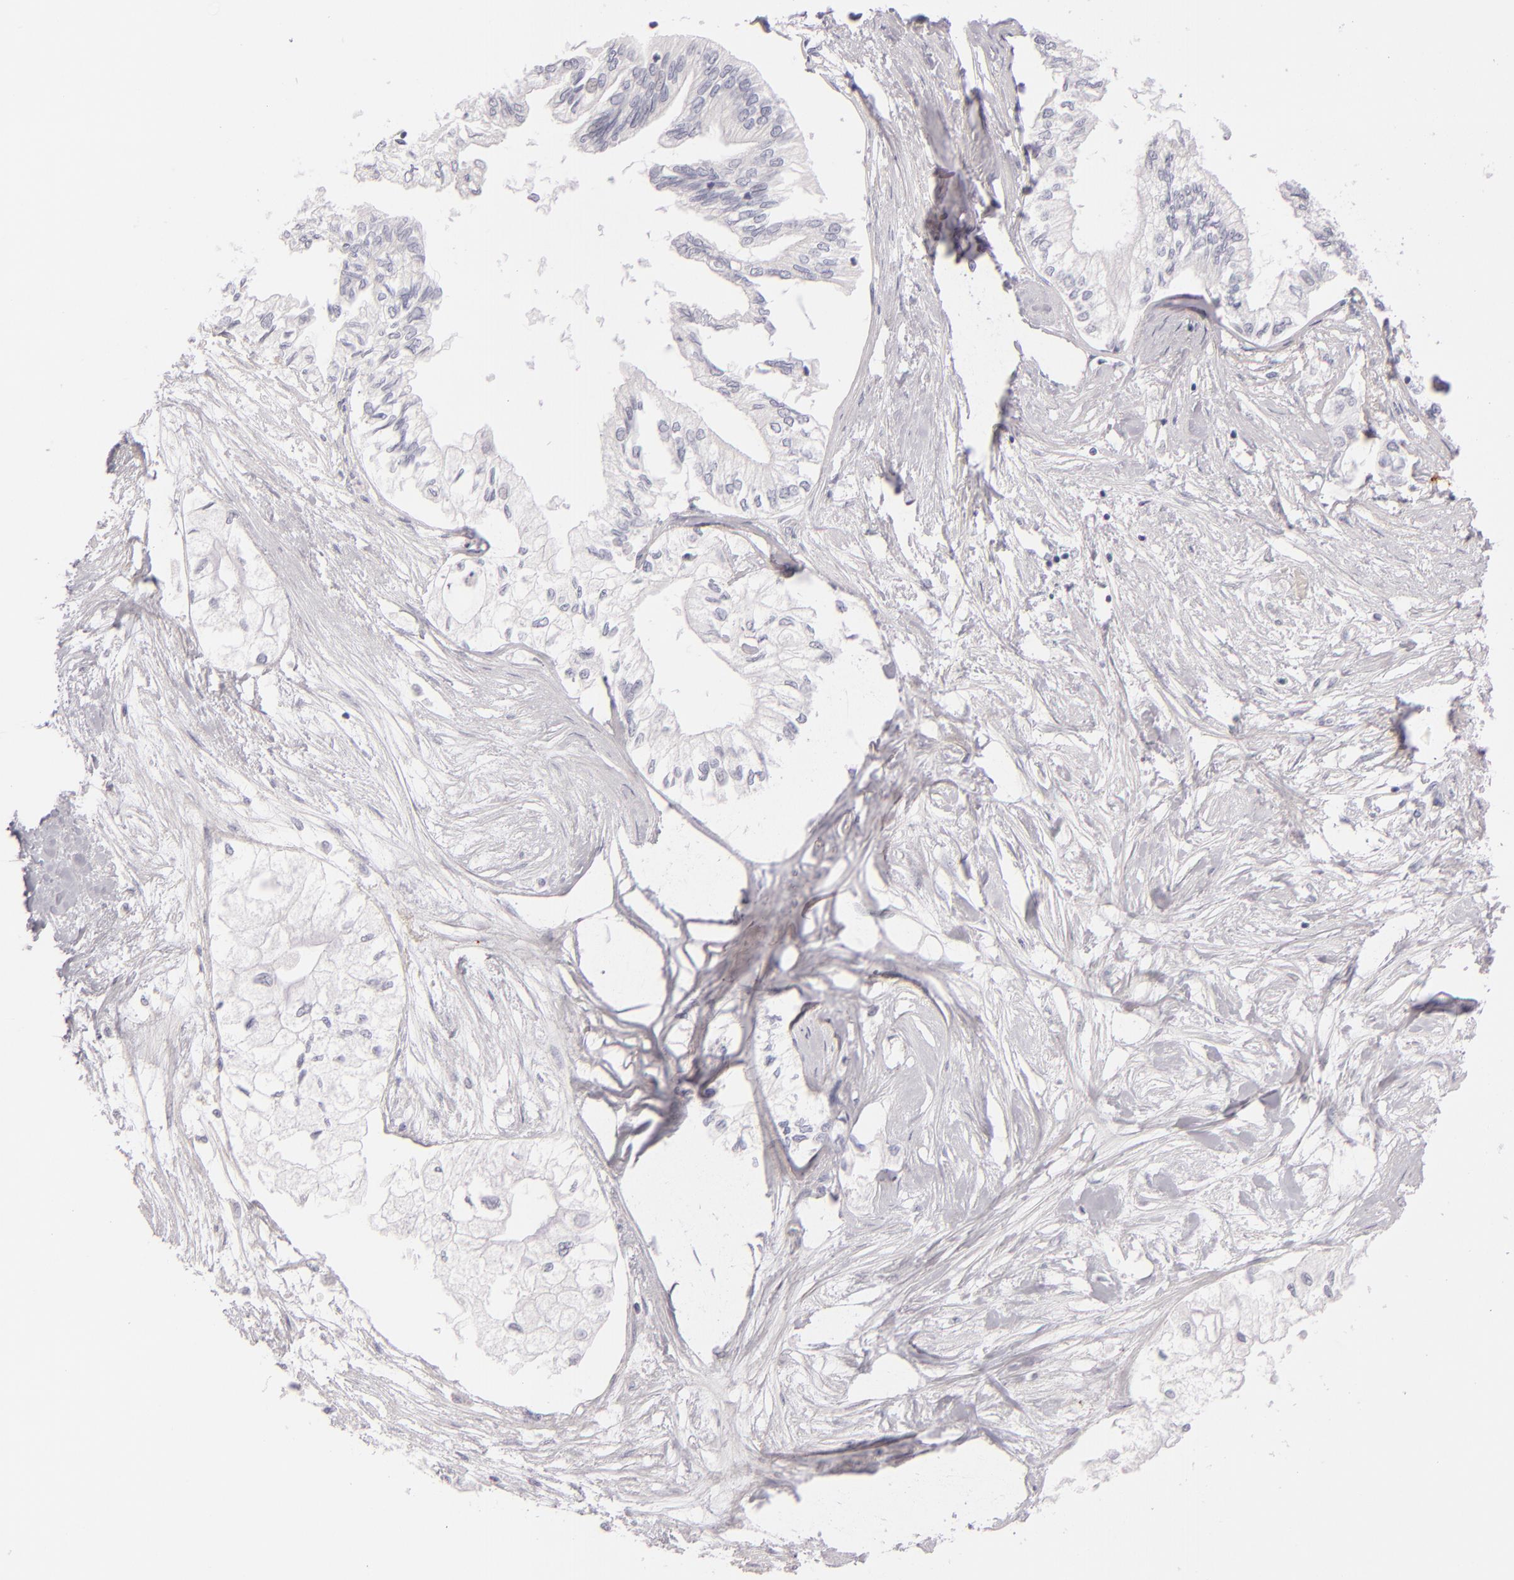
{"staining": {"intensity": "negative", "quantity": "none", "location": "none"}, "tissue": "pancreatic cancer", "cell_type": "Tumor cells", "image_type": "cancer", "snomed": [{"axis": "morphology", "description": "Adenocarcinoma, NOS"}, {"axis": "topography", "description": "Pancreas"}], "caption": "A high-resolution micrograph shows IHC staining of pancreatic cancer, which exhibits no significant positivity in tumor cells.", "gene": "CD207", "patient": {"sex": "male", "age": 79}}